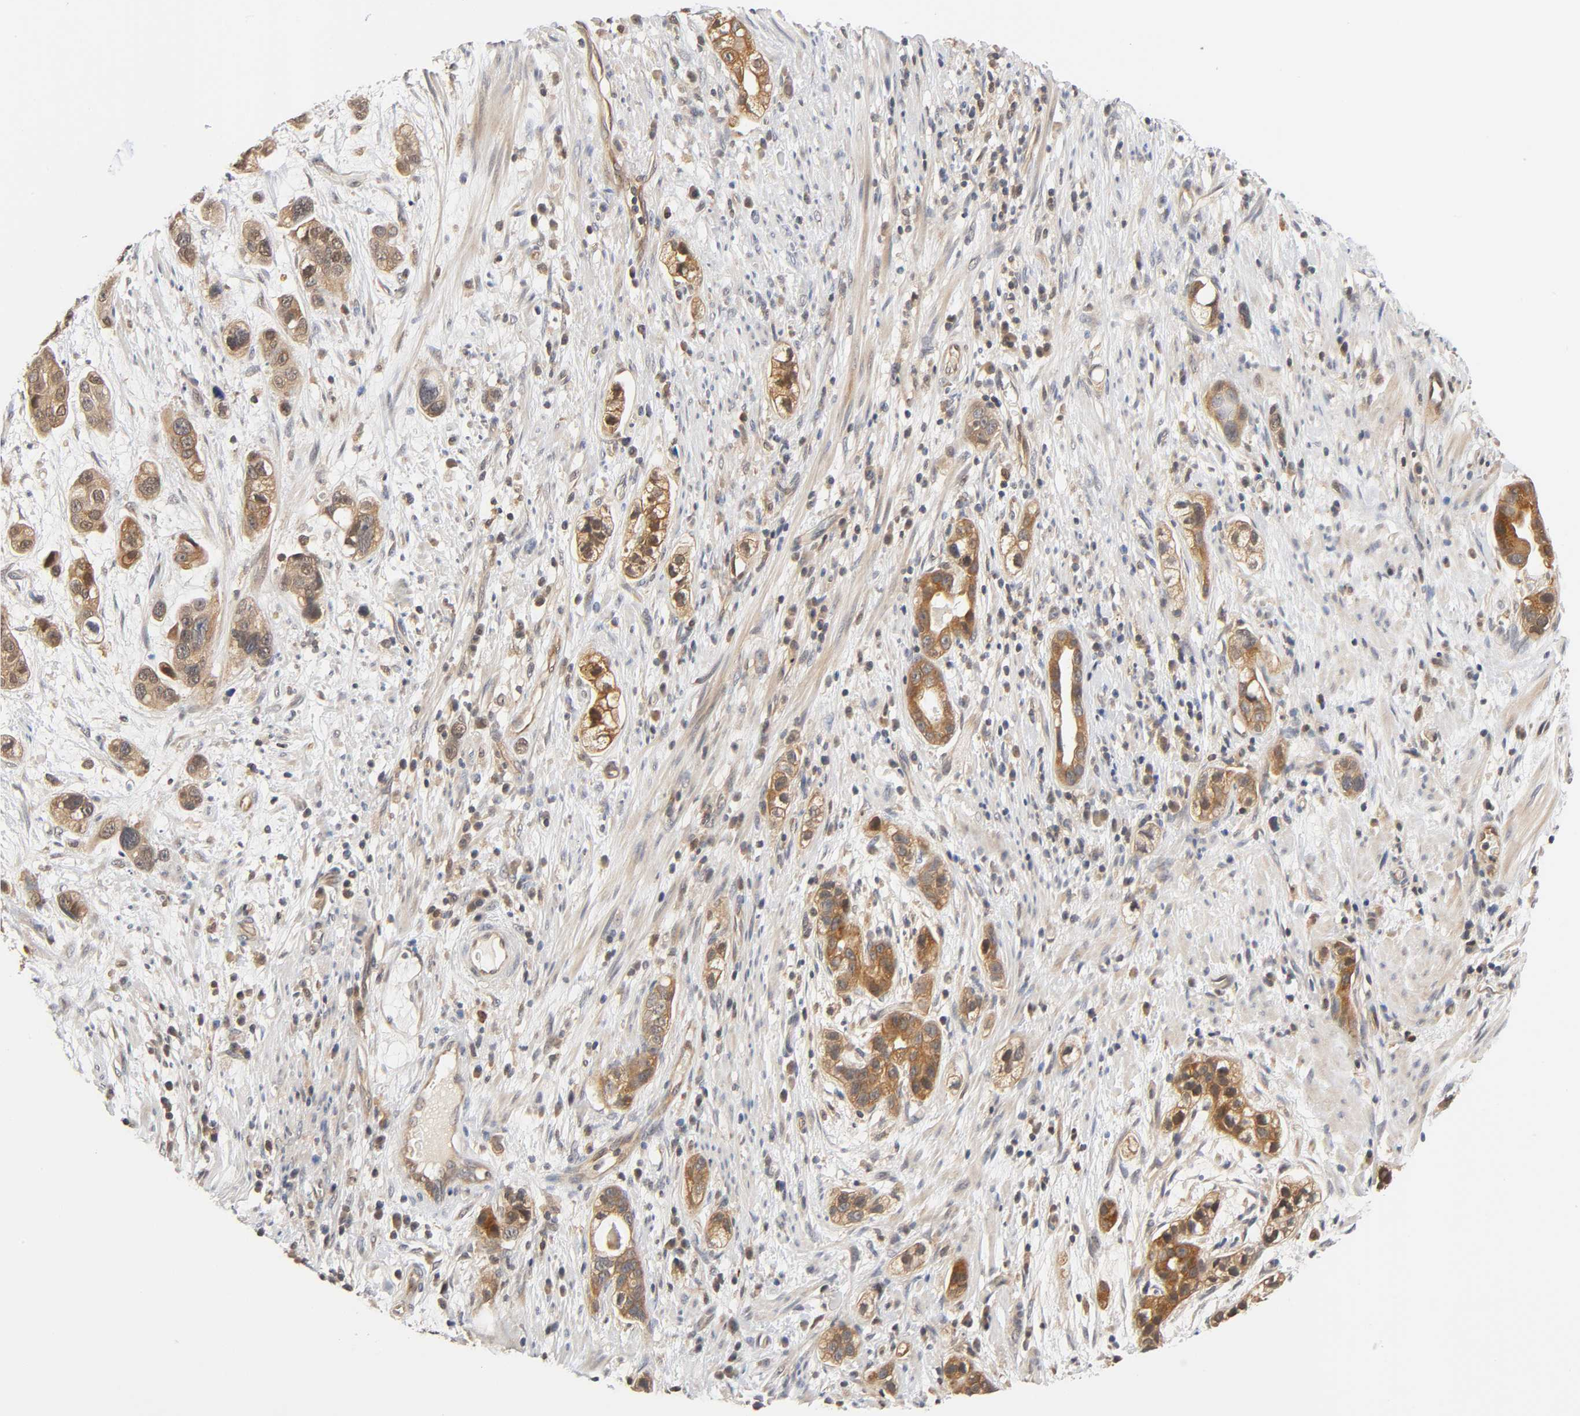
{"staining": {"intensity": "moderate", "quantity": ">75%", "location": "cytoplasmic/membranous"}, "tissue": "stomach cancer", "cell_type": "Tumor cells", "image_type": "cancer", "snomed": [{"axis": "morphology", "description": "Adenocarcinoma, NOS"}, {"axis": "topography", "description": "Stomach, lower"}], "caption": "Adenocarcinoma (stomach) stained for a protein (brown) demonstrates moderate cytoplasmic/membranous positive staining in about >75% of tumor cells.", "gene": "PRKAB1", "patient": {"sex": "female", "age": 93}}